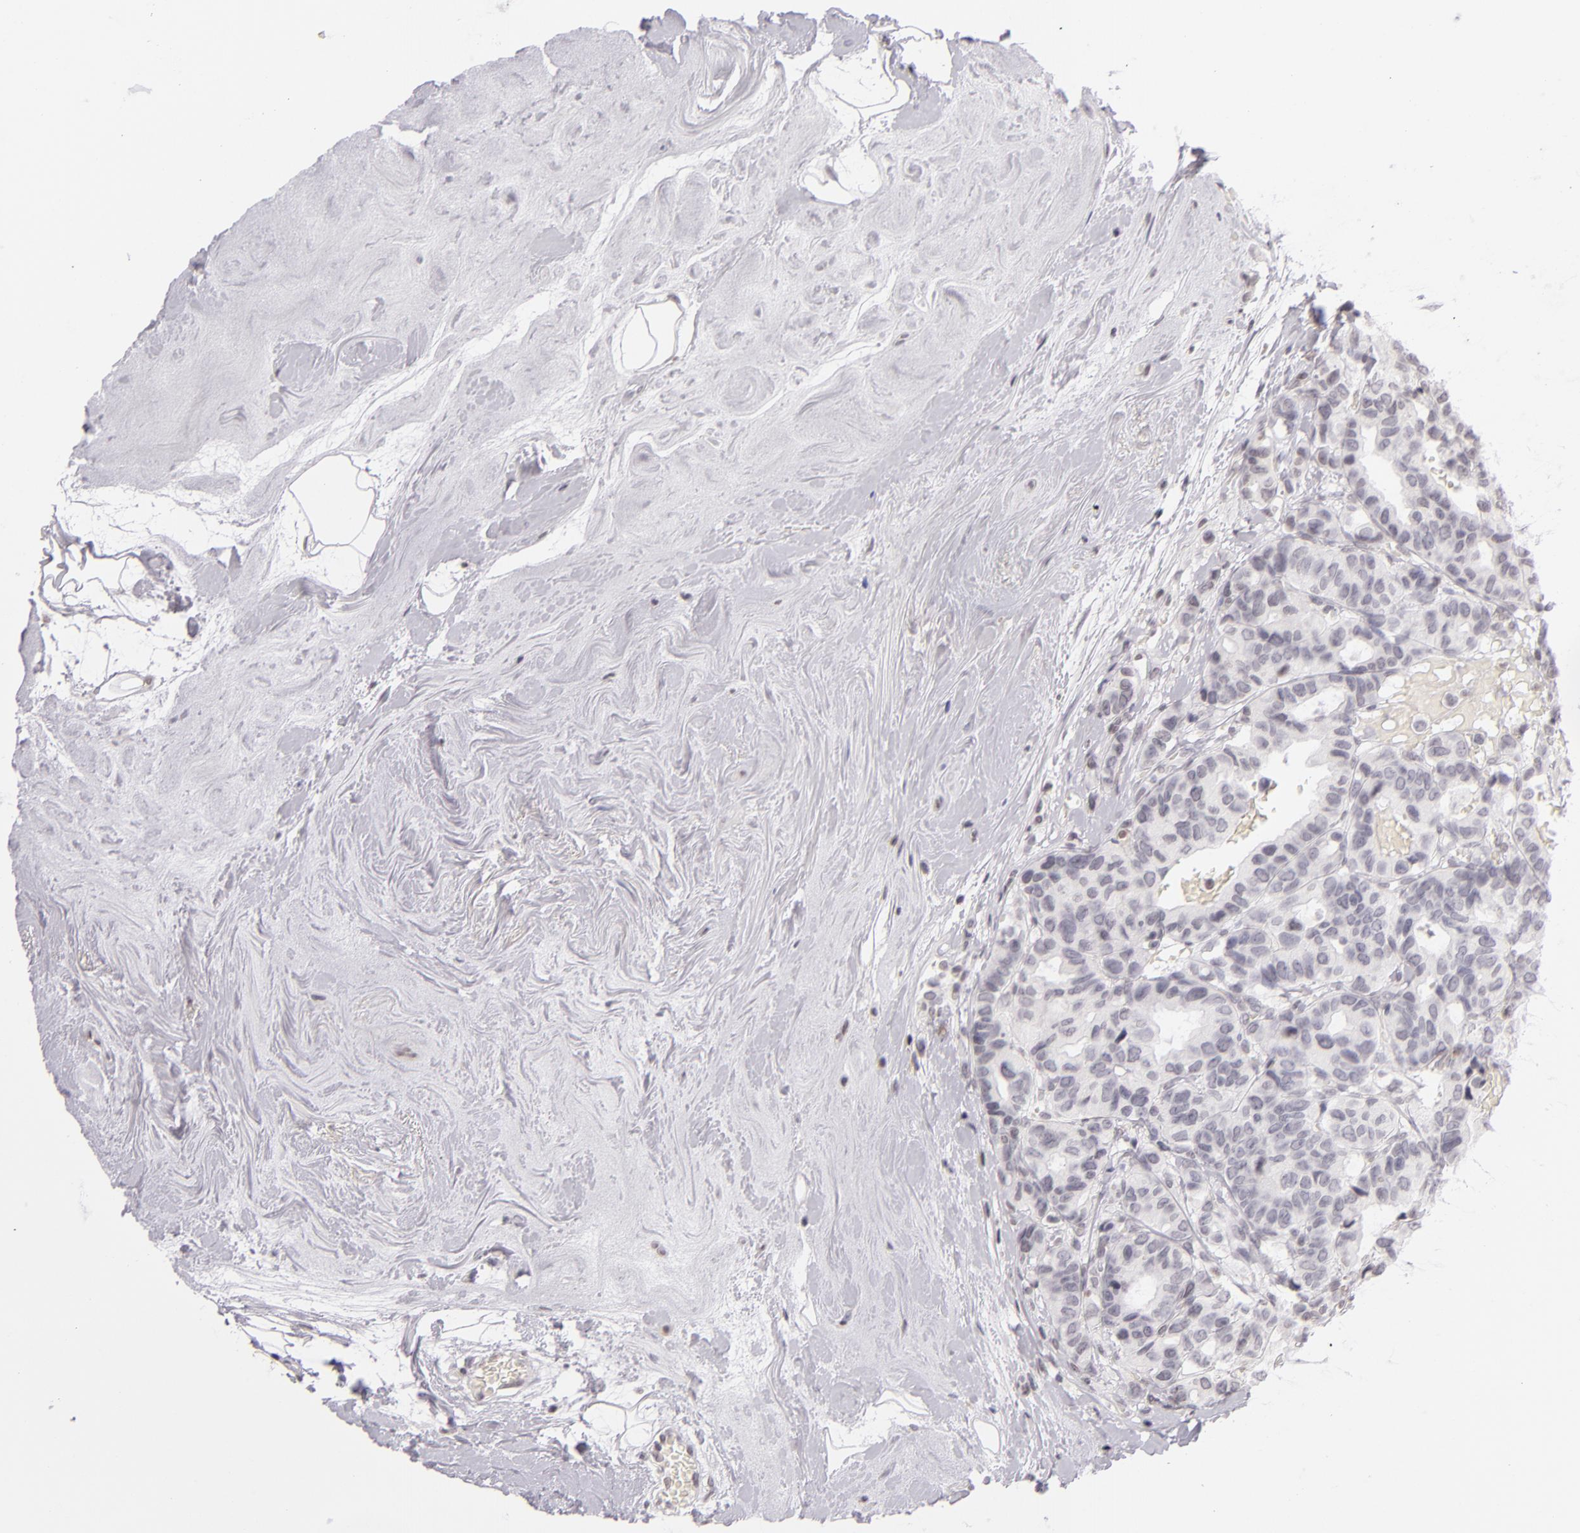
{"staining": {"intensity": "negative", "quantity": "none", "location": "none"}, "tissue": "breast cancer", "cell_type": "Tumor cells", "image_type": "cancer", "snomed": [{"axis": "morphology", "description": "Duct carcinoma"}, {"axis": "topography", "description": "Breast"}], "caption": "The immunohistochemistry (IHC) micrograph has no significant positivity in tumor cells of intraductal carcinoma (breast) tissue.", "gene": "CD40", "patient": {"sex": "female", "age": 69}}